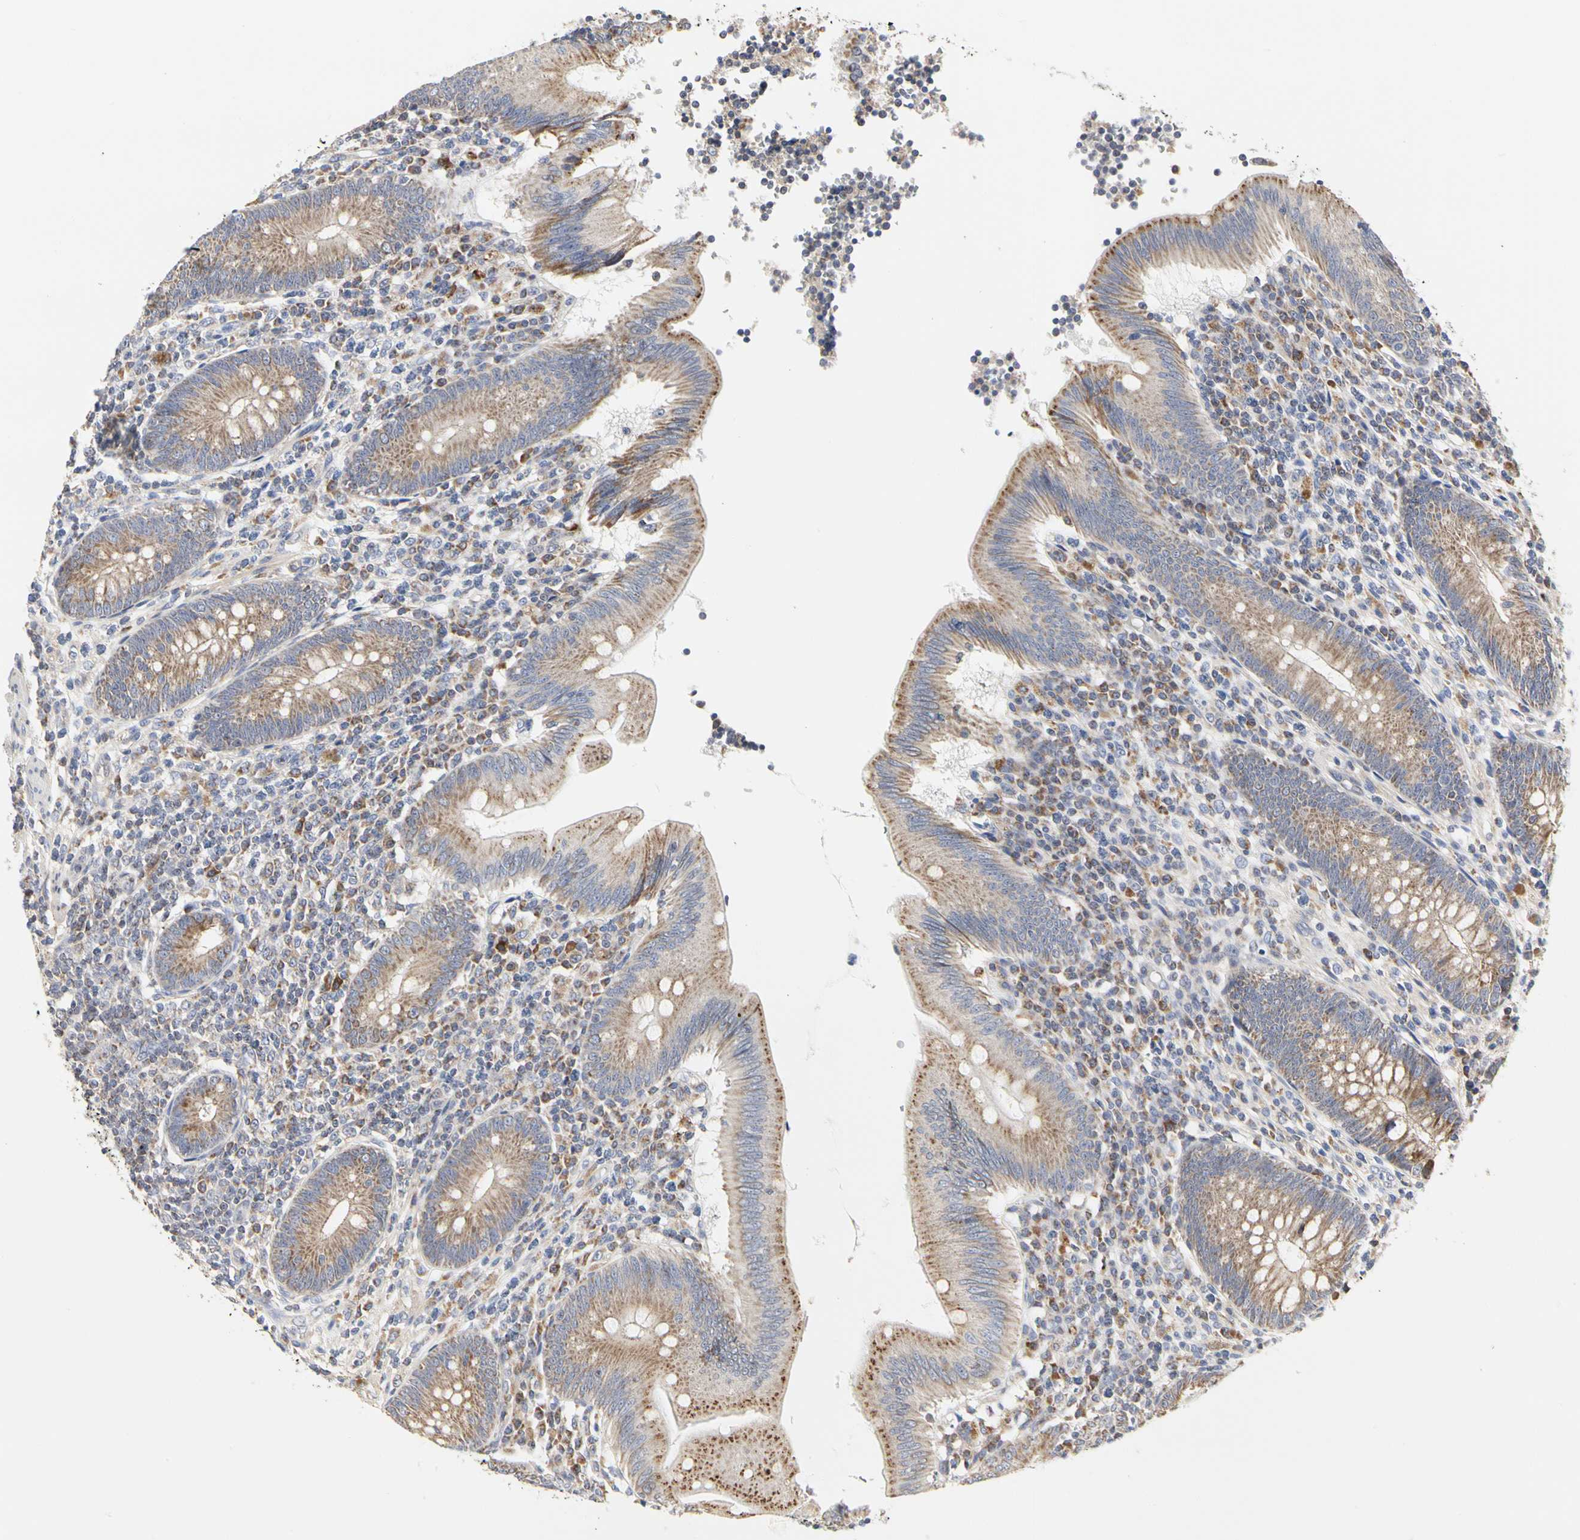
{"staining": {"intensity": "moderate", "quantity": ">75%", "location": "cytoplasmic/membranous"}, "tissue": "appendix", "cell_type": "Glandular cells", "image_type": "normal", "snomed": [{"axis": "morphology", "description": "Normal tissue, NOS"}, {"axis": "morphology", "description": "Inflammation, NOS"}, {"axis": "topography", "description": "Appendix"}], "caption": "Appendix stained with DAB IHC demonstrates medium levels of moderate cytoplasmic/membranous expression in approximately >75% of glandular cells. Immunohistochemistry stains the protein of interest in brown and the nuclei are stained blue.", "gene": "TSKU", "patient": {"sex": "male", "age": 46}}